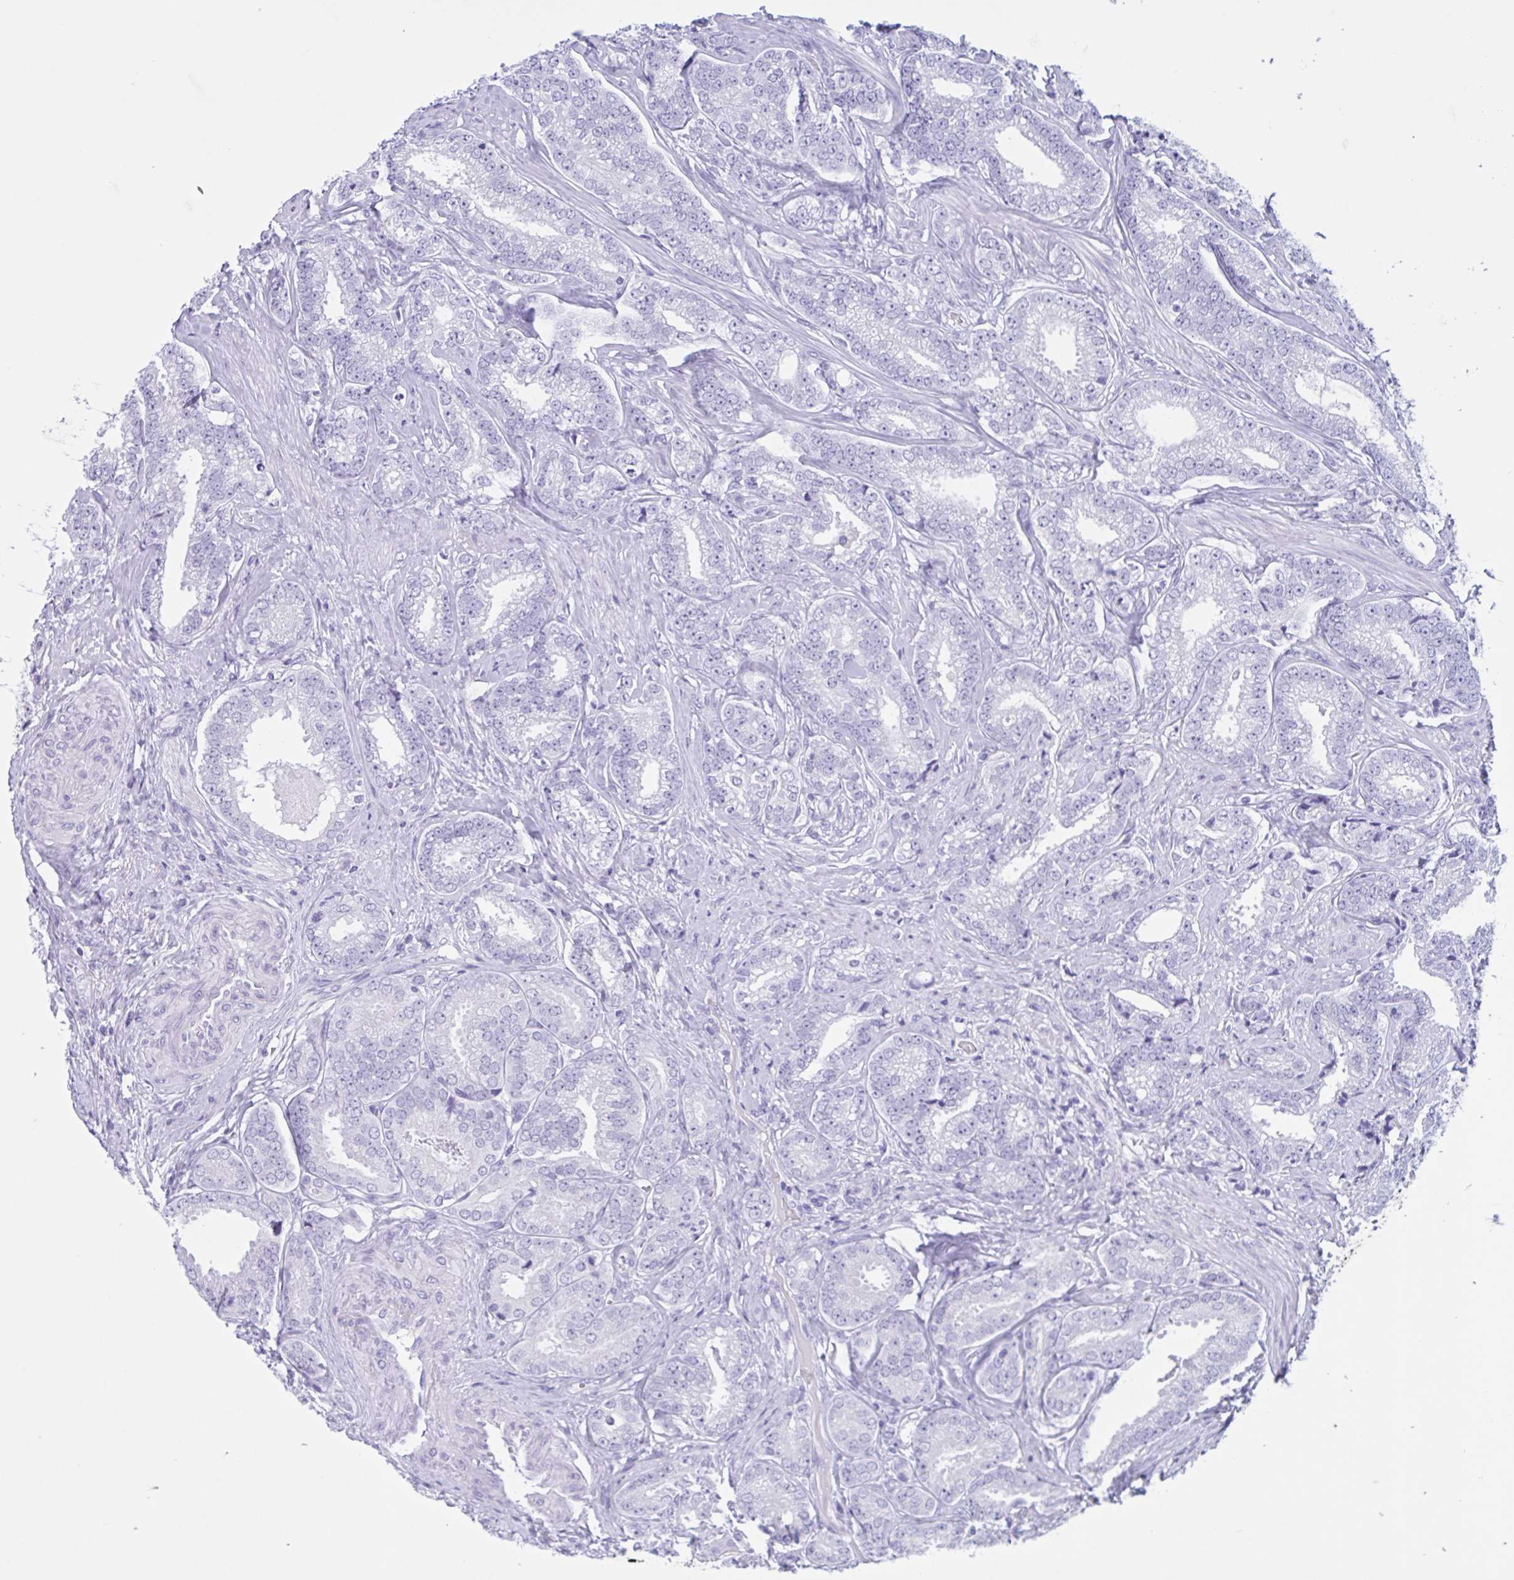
{"staining": {"intensity": "negative", "quantity": "none", "location": "none"}, "tissue": "prostate cancer", "cell_type": "Tumor cells", "image_type": "cancer", "snomed": [{"axis": "morphology", "description": "Adenocarcinoma, Low grade"}, {"axis": "topography", "description": "Prostate"}], "caption": "This is an immunohistochemistry photomicrograph of prostate cancer (adenocarcinoma (low-grade)). There is no positivity in tumor cells.", "gene": "ZNF319", "patient": {"sex": "male", "age": 63}}